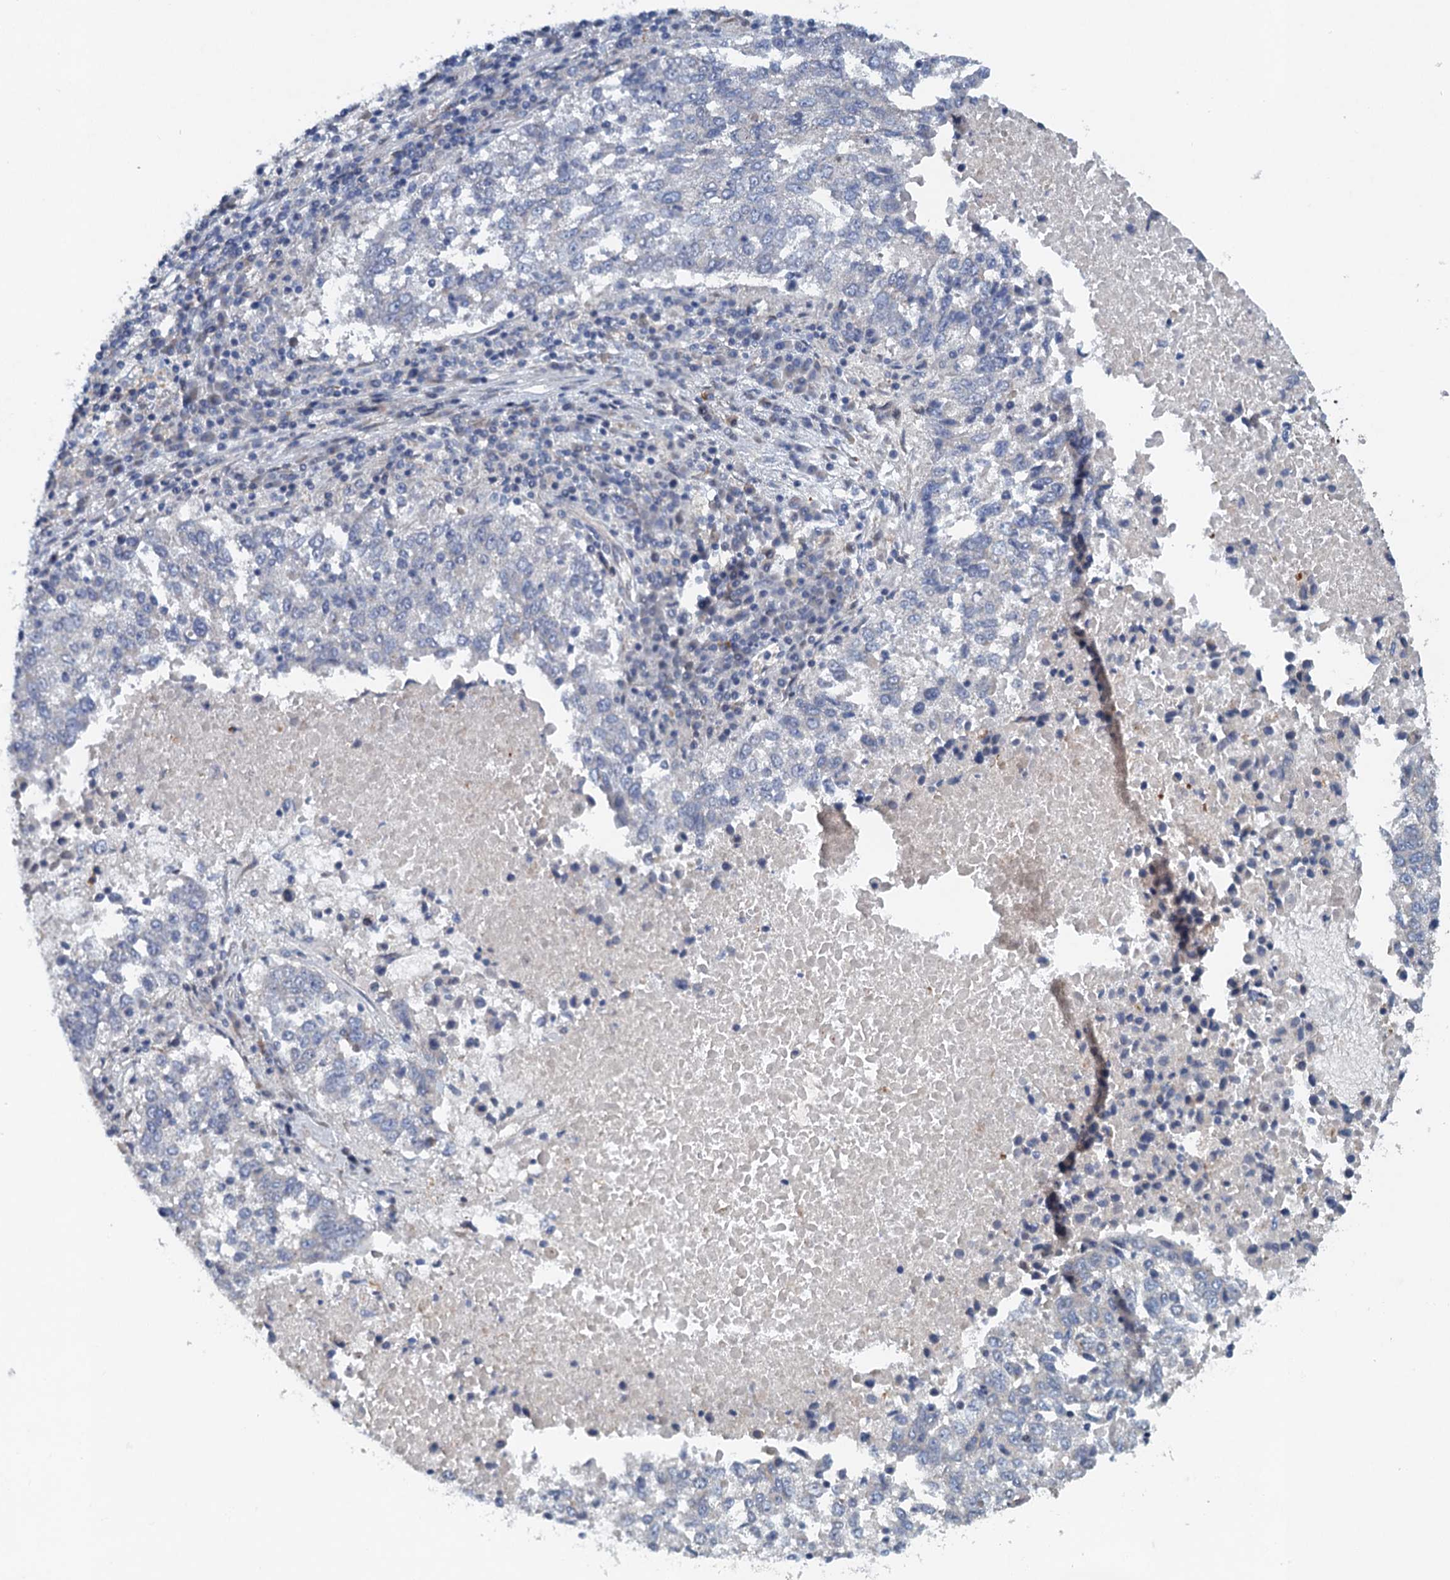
{"staining": {"intensity": "negative", "quantity": "none", "location": "none"}, "tissue": "lung cancer", "cell_type": "Tumor cells", "image_type": "cancer", "snomed": [{"axis": "morphology", "description": "Squamous cell carcinoma, NOS"}, {"axis": "topography", "description": "Lung"}], "caption": "High magnification brightfield microscopy of lung squamous cell carcinoma stained with DAB (brown) and counterstained with hematoxylin (blue): tumor cells show no significant staining.", "gene": "NBEA", "patient": {"sex": "male", "age": 73}}